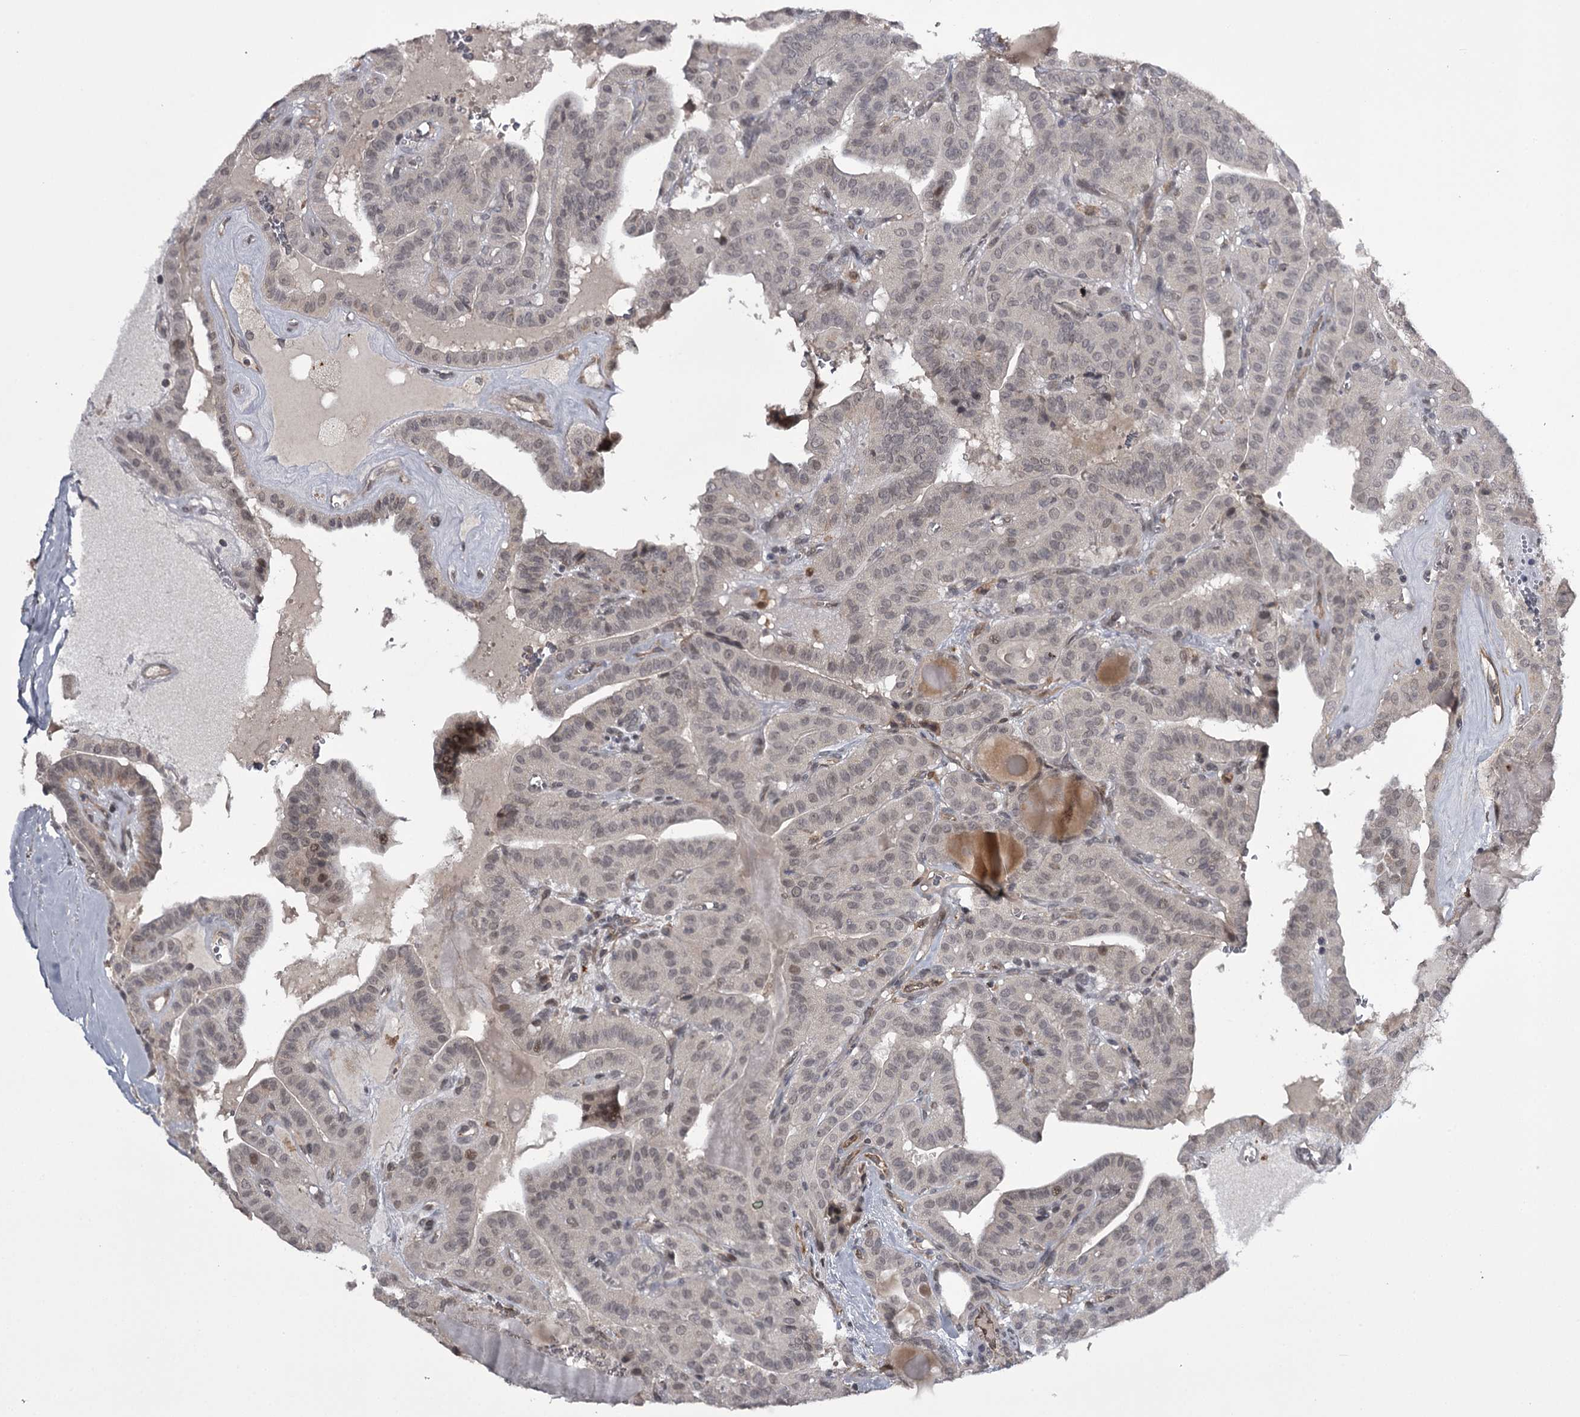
{"staining": {"intensity": "negative", "quantity": "none", "location": "none"}, "tissue": "thyroid cancer", "cell_type": "Tumor cells", "image_type": "cancer", "snomed": [{"axis": "morphology", "description": "Papillary adenocarcinoma, NOS"}, {"axis": "topography", "description": "Thyroid gland"}], "caption": "Human thyroid papillary adenocarcinoma stained for a protein using immunohistochemistry (IHC) shows no expression in tumor cells.", "gene": "CWF19L2", "patient": {"sex": "male", "age": 52}}